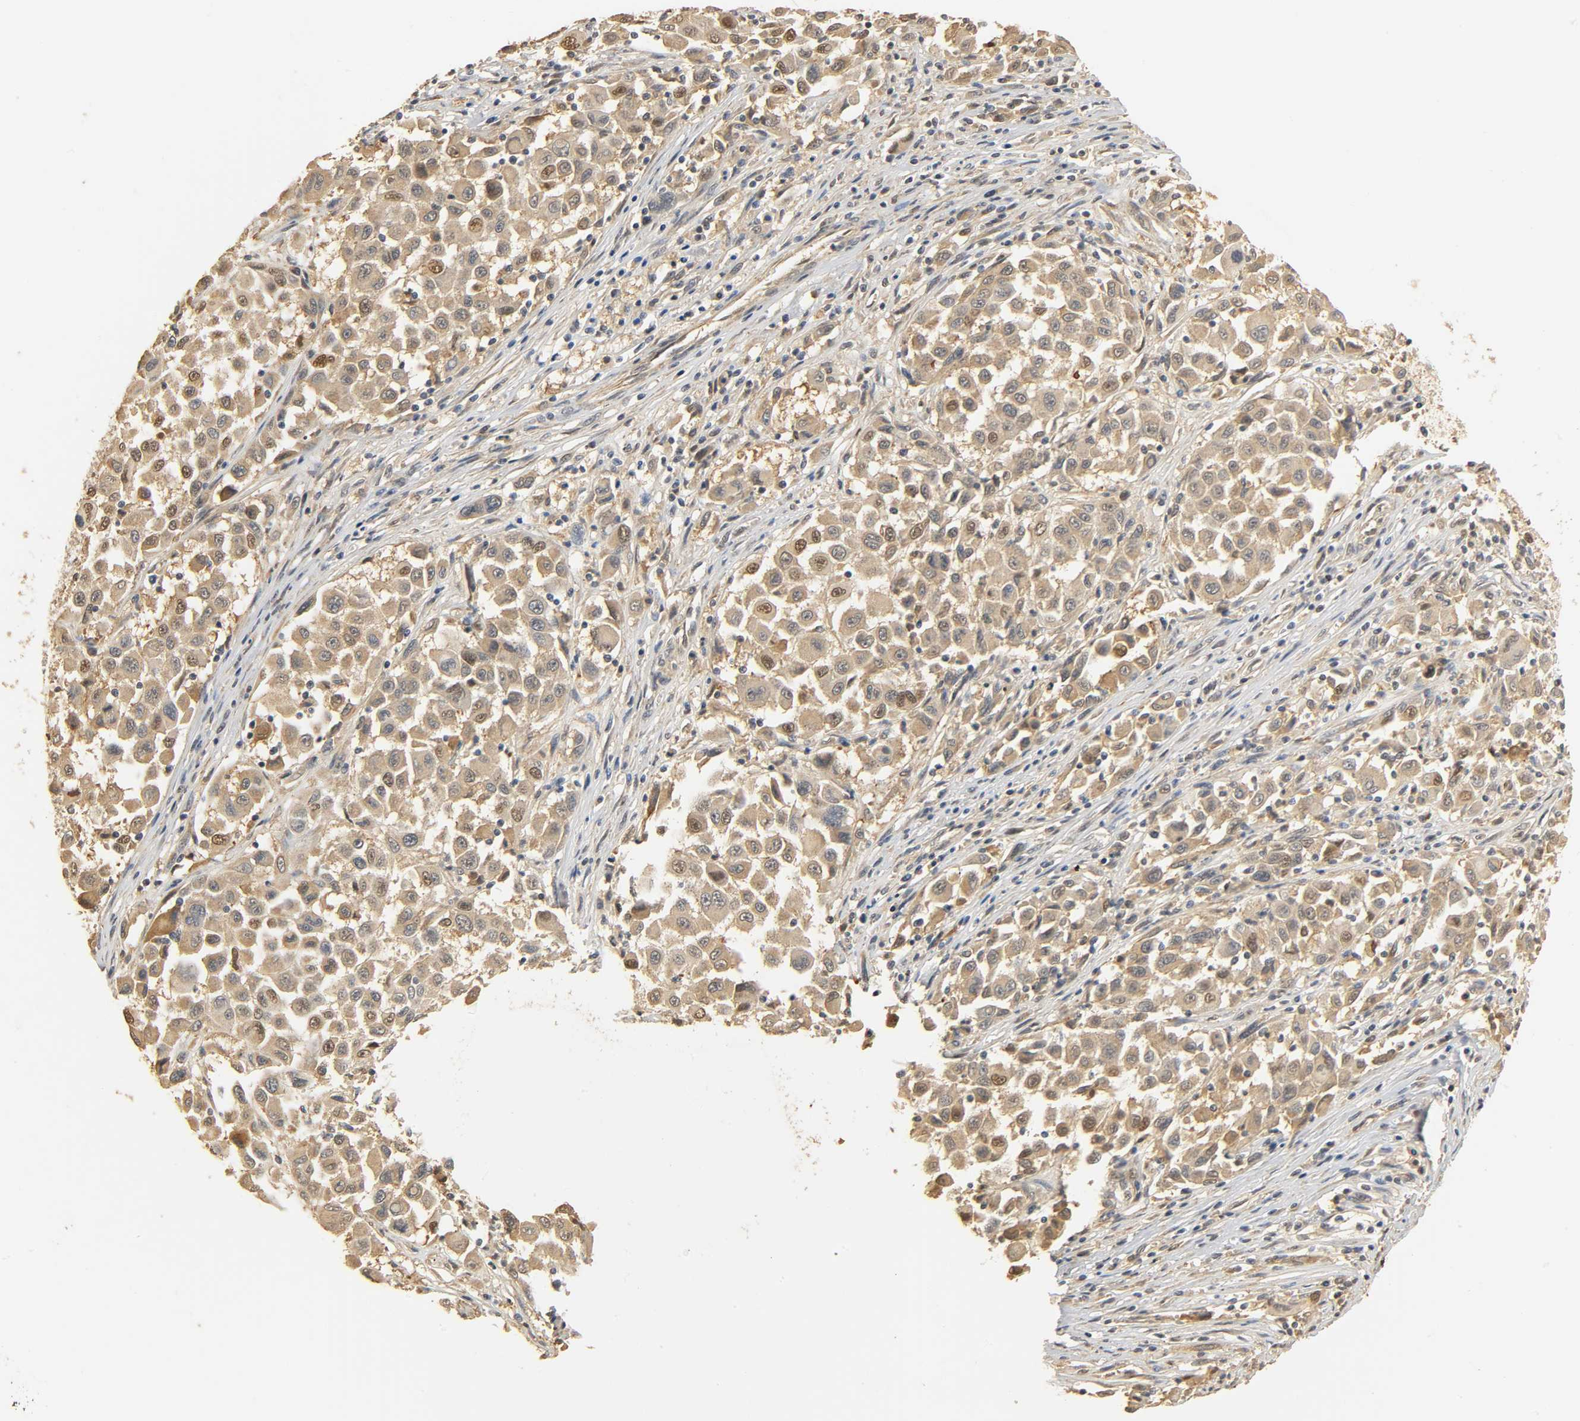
{"staining": {"intensity": "moderate", "quantity": "25%-75%", "location": "cytoplasmic/membranous,nuclear"}, "tissue": "melanoma", "cell_type": "Tumor cells", "image_type": "cancer", "snomed": [{"axis": "morphology", "description": "Malignant melanoma, Metastatic site"}, {"axis": "topography", "description": "Lymph node"}], "caption": "Malignant melanoma (metastatic site) stained with immunohistochemistry (IHC) reveals moderate cytoplasmic/membranous and nuclear expression in about 25%-75% of tumor cells. (DAB = brown stain, brightfield microscopy at high magnification).", "gene": "ZFPM2", "patient": {"sex": "male", "age": 61}}